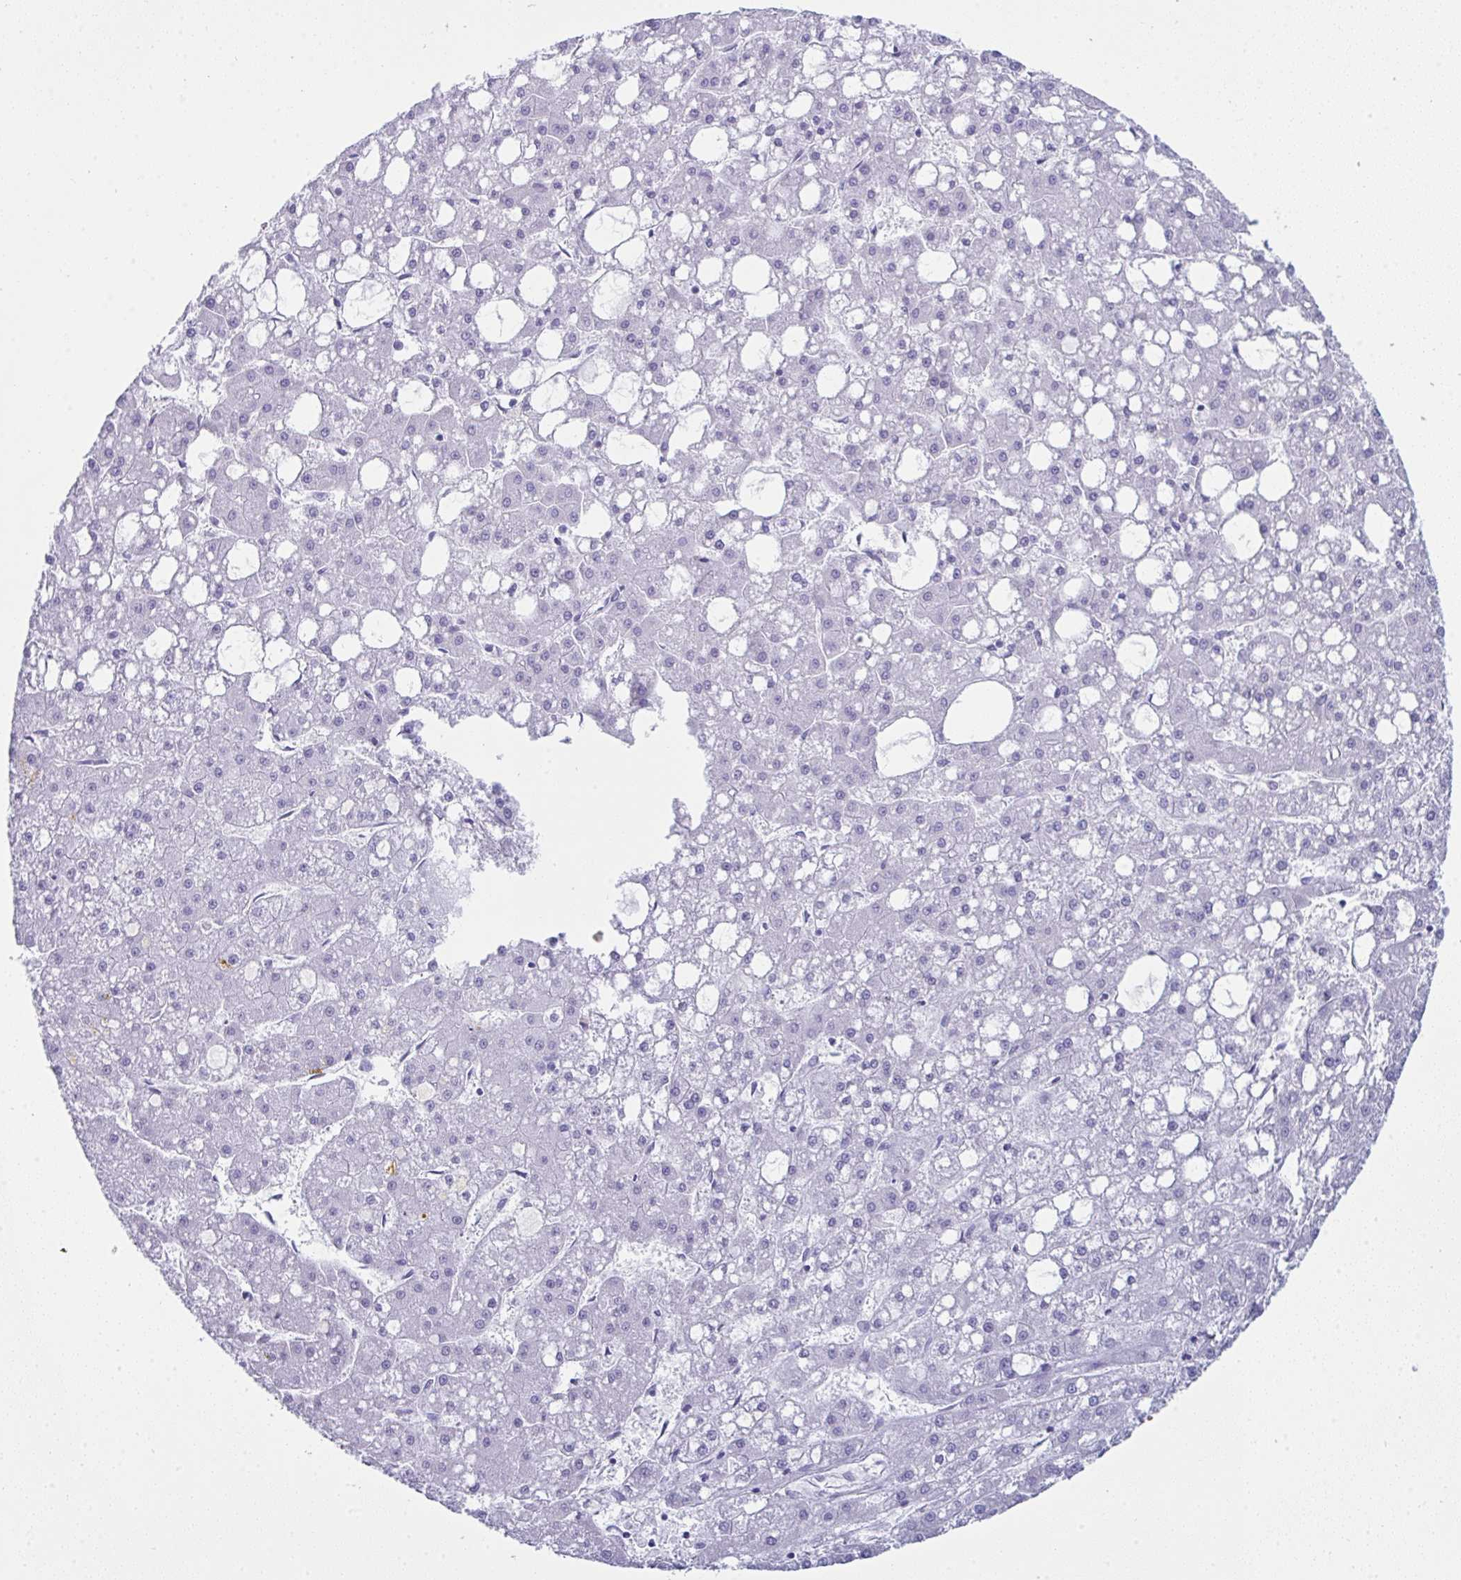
{"staining": {"intensity": "negative", "quantity": "none", "location": "none"}, "tissue": "liver cancer", "cell_type": "Tumor cells", "image_type": "cancer", "snomed": [{"axis": "morphology", "description": "Carcinoma, Hepatocellular, NOS"}, {"axis": "topography", "description": "Liver"}], "caption": "Liver hepatocellular carcinoma stained for a protein using immunohistochemistry (IHC) displays no staining tumor cells.", "gene": "JCHAIN", "patient": {"sex": "male", "age": 67}}